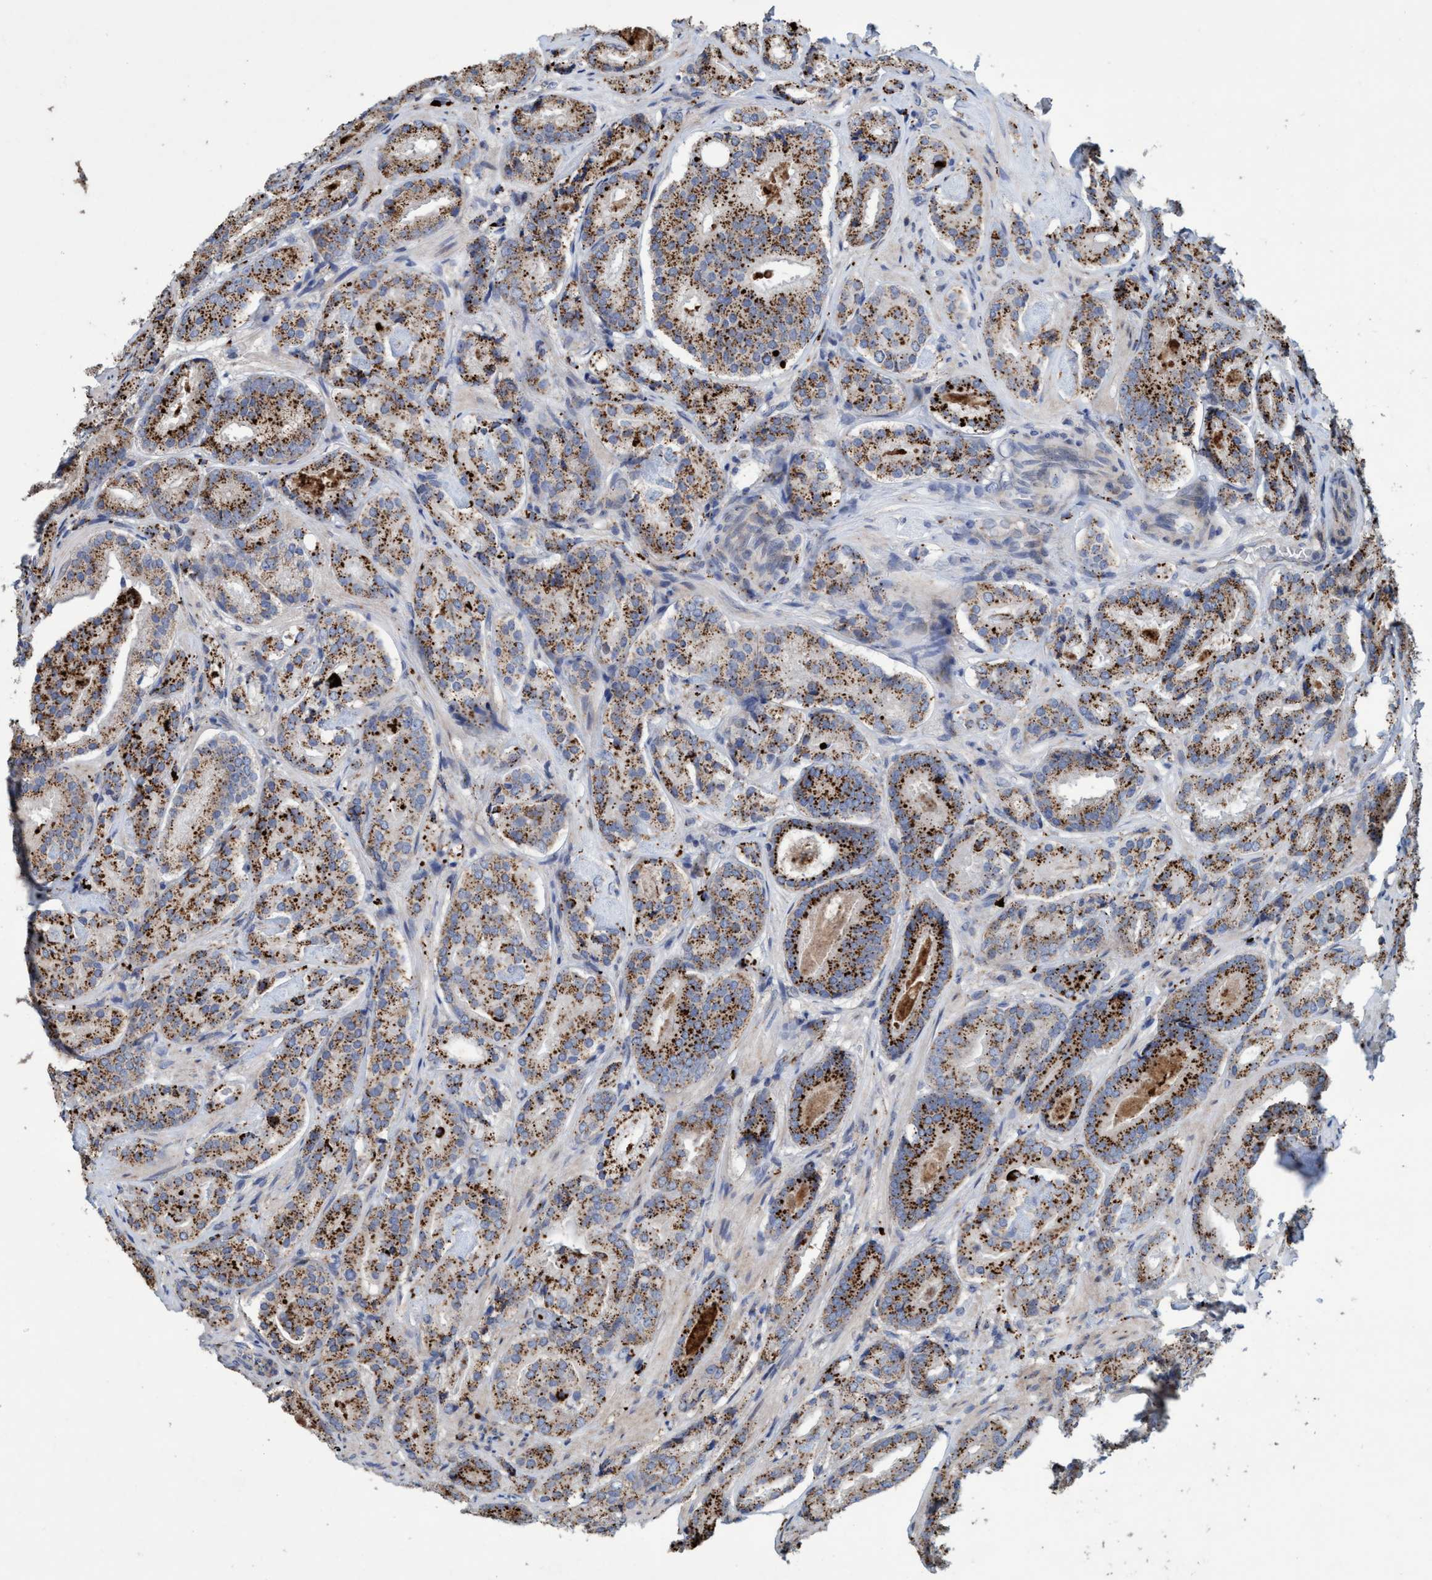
{"staining": {"intensity": "strong", "quantity": ">75%", "location": "cytoplasmic/membranous"}, "tissue": "prostate cancer", "cell_type": "Tumor cells", "image_type": "cancer", "snomed": [{"axis": "morphology", "description": "Adenocarcinoma, Low grade"}, {"axis": "topography", "description": "Prostate"}], "caption": "This is a photomicrograph of IHC staining of prostate cancer (low-grade adenocarcinoma), which shows strong expression in the cytoplasmic/membranous of tumor cells.", "gene": "BBS9", "patient": {"sex": "male", "age": 69}}